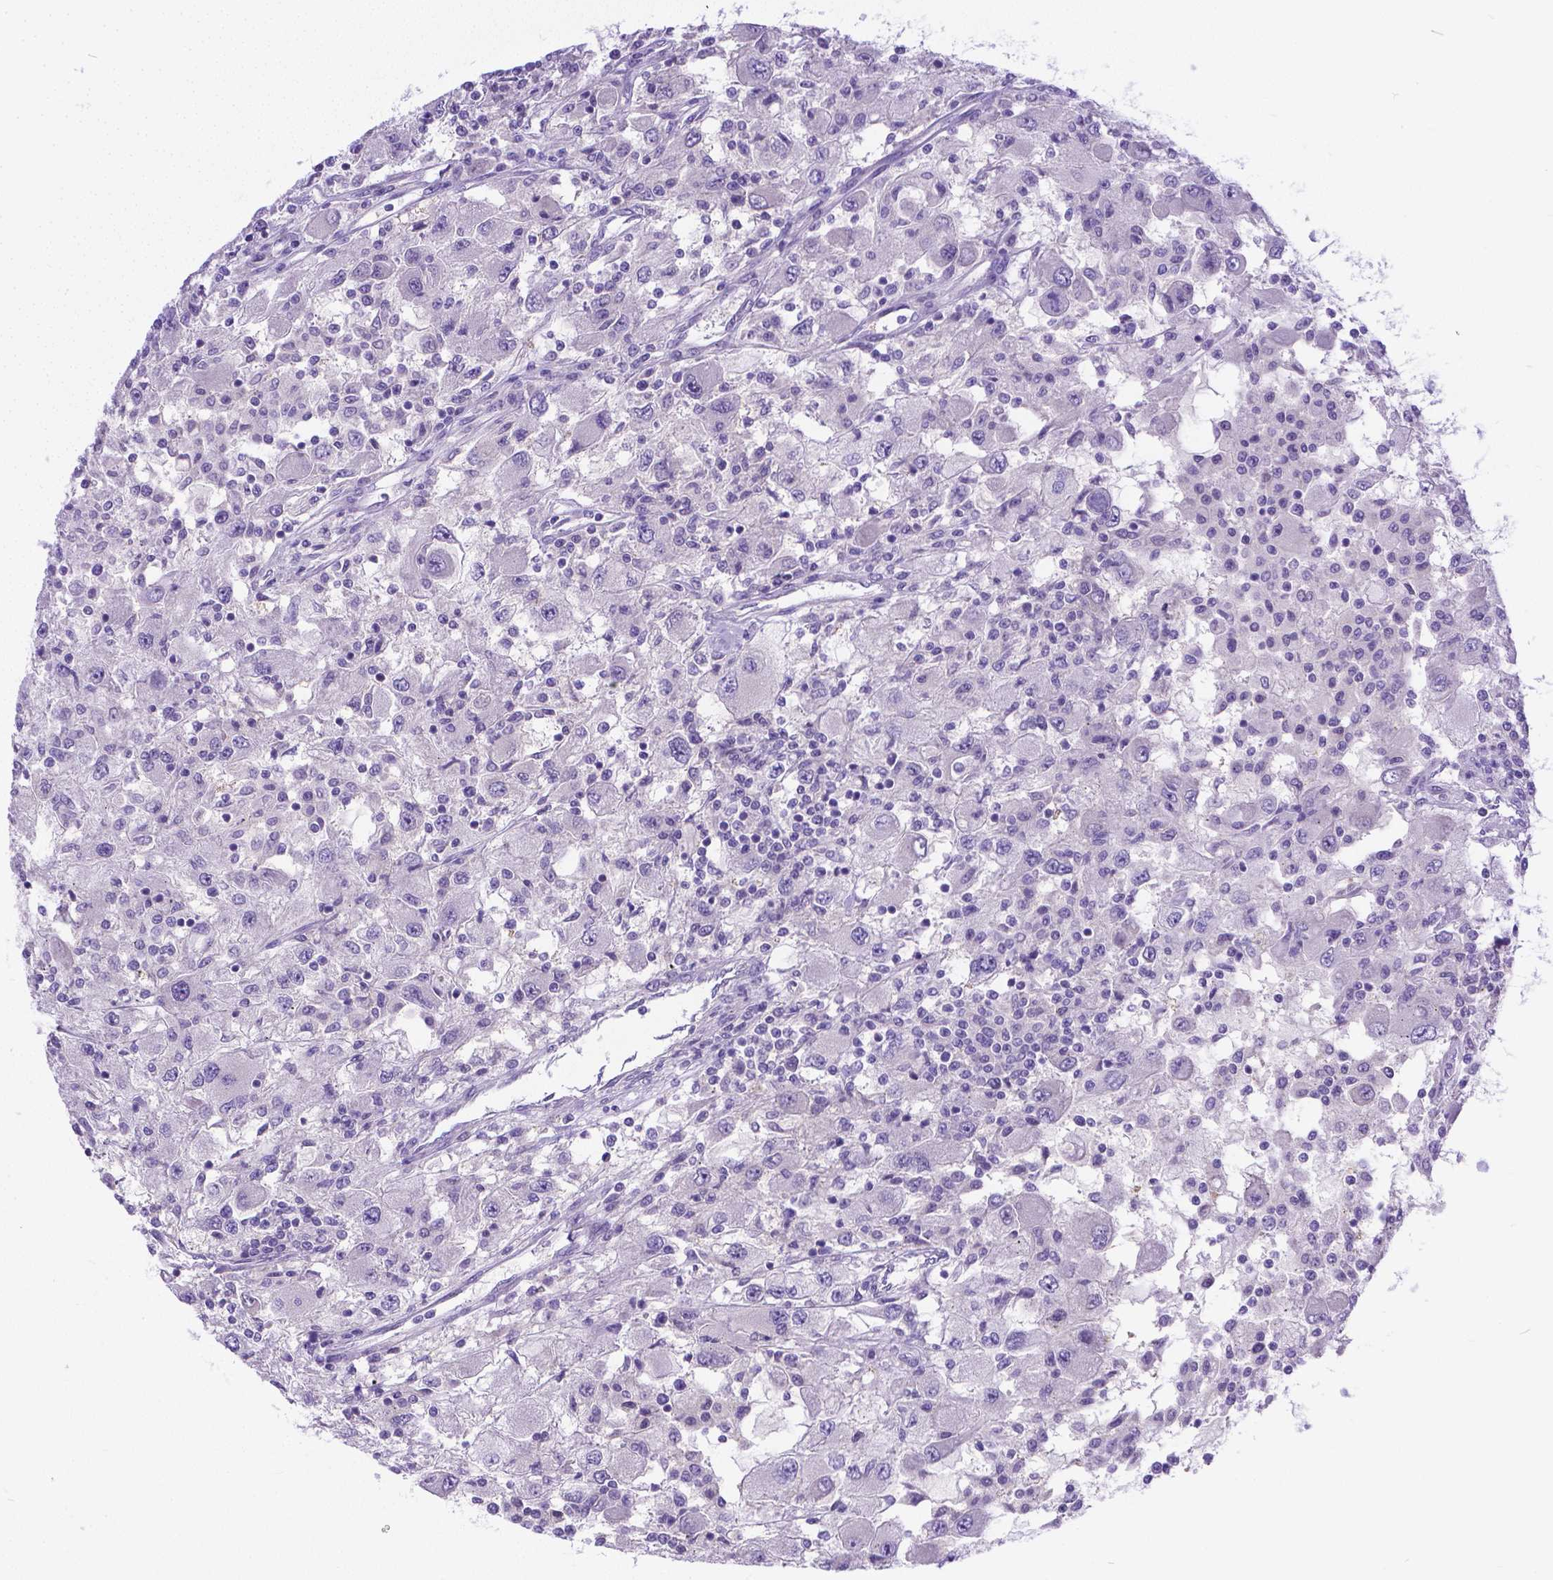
{"staining": {"intensity": "negative", "quantity": "none", "location": "none"}, "tissue": "renal cancer", "cell_type": "Tumor cells", "image_type": "cancer", "snomed": [{"axis": "morphology", "description": "Adenocarcinoma, NOS"}, {"axis": "topography", "description": "Kidney"}], "caption": "Protein analysis of renal cancer (adenocarcinoma) demonstrates no significant positivity in tumor cells.", "gene": "TTLL6", "patient": {"sex": "female", "age": 67}}